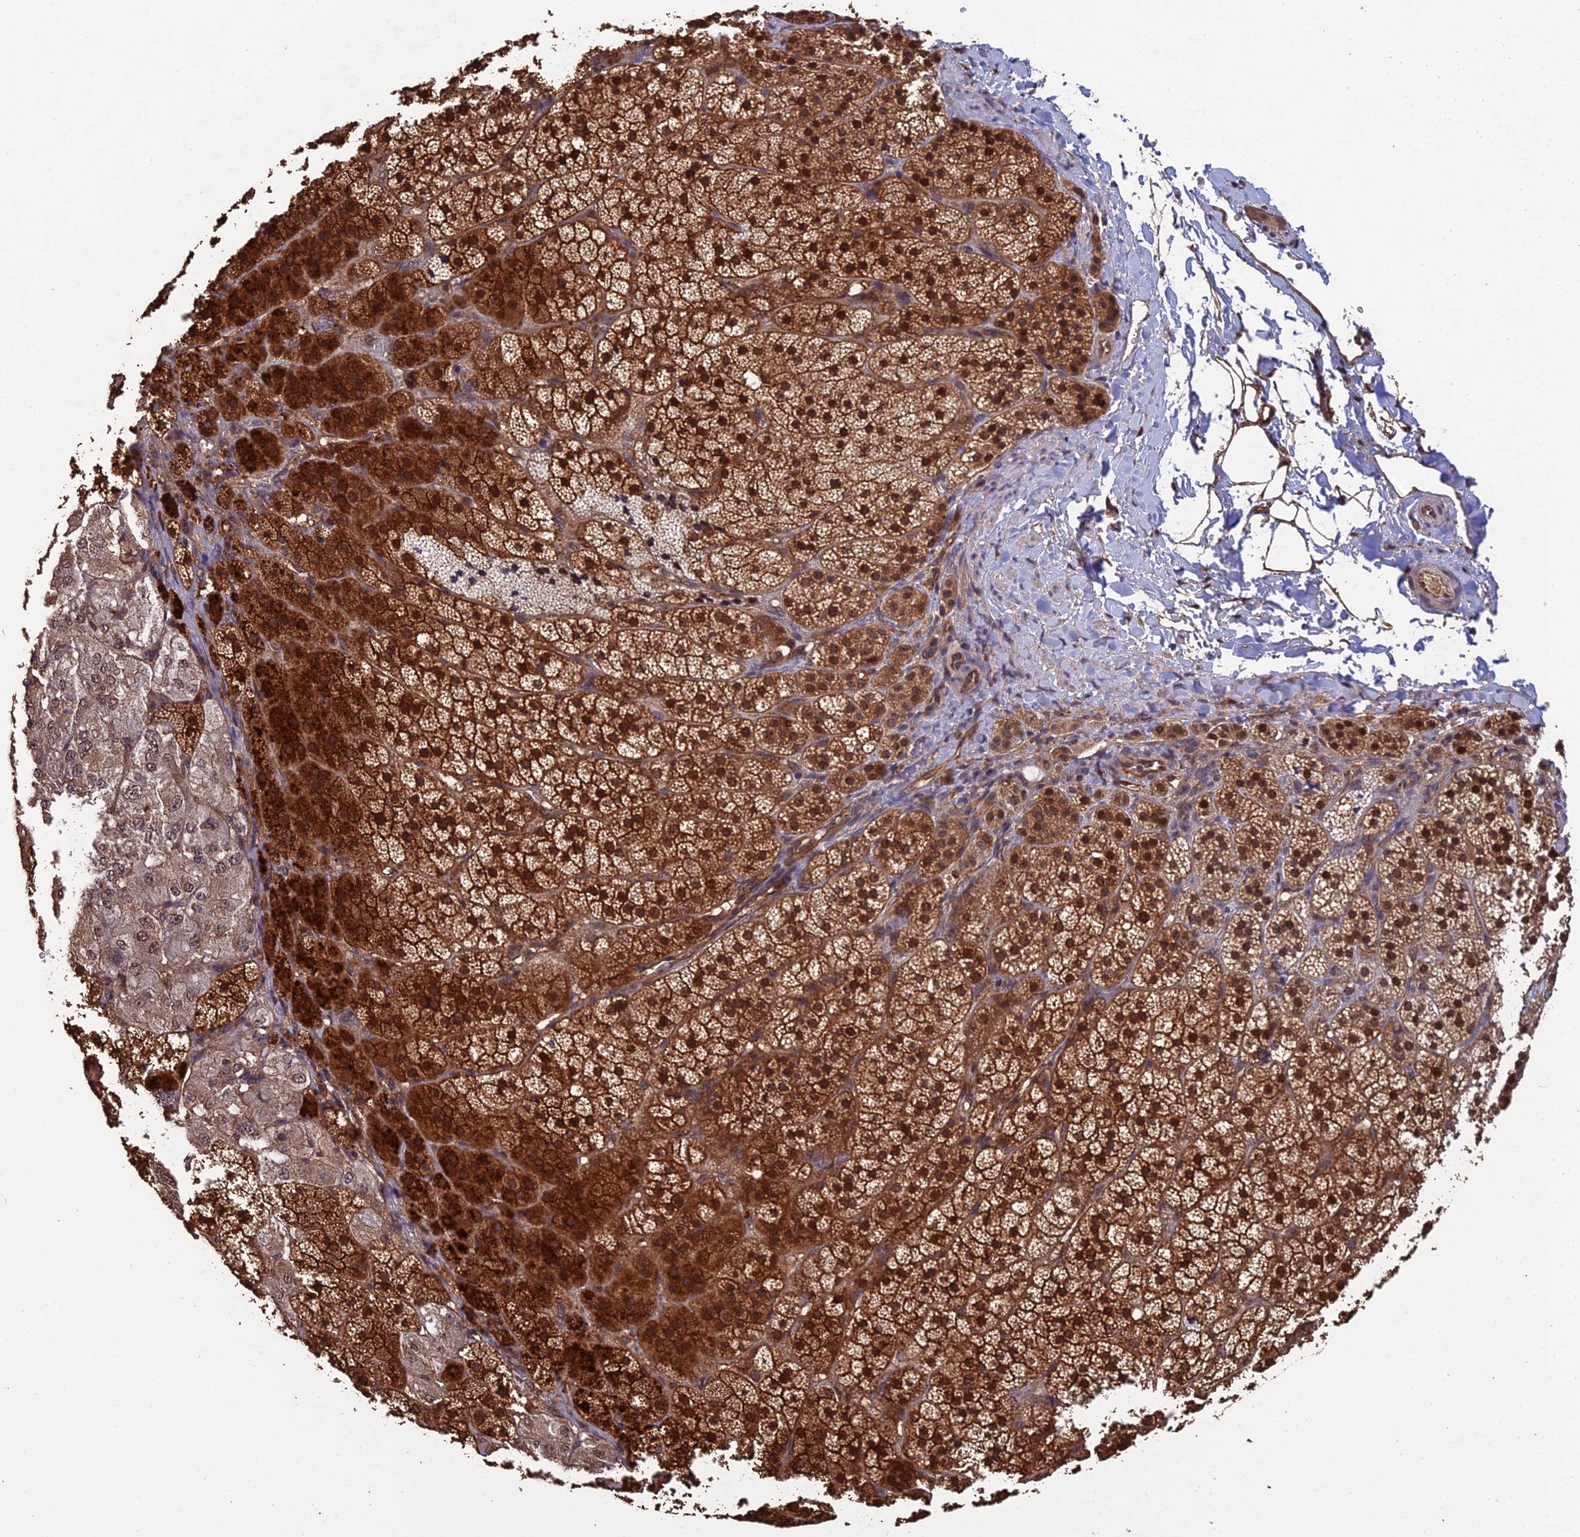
{"staining": {"intensity": "strong", "quantity": ">75%", "location": "cytoplasmic/membranous,nuclear"}, "tissue": "adrenal gland", "cell_type": "Glandular cells", "image_type": "normal", "snomed": [{"axis": "morphology", "description": "Normal tissue, NOS"}, {"axis": "topography", "description": "Adrenal gland"}], "caption": "Adrenal gland stained with DAB (3,3'-diaminobenzidine) immunohistochemistry shows high levels of strong cytoplasmic/membranous,nuclear expression in about >75% of glandular cells. (IHC, brightfield microscopy, high magnification).", "gene": "RALGAPA2", "patient": {"sex": "female", "age": 44}}